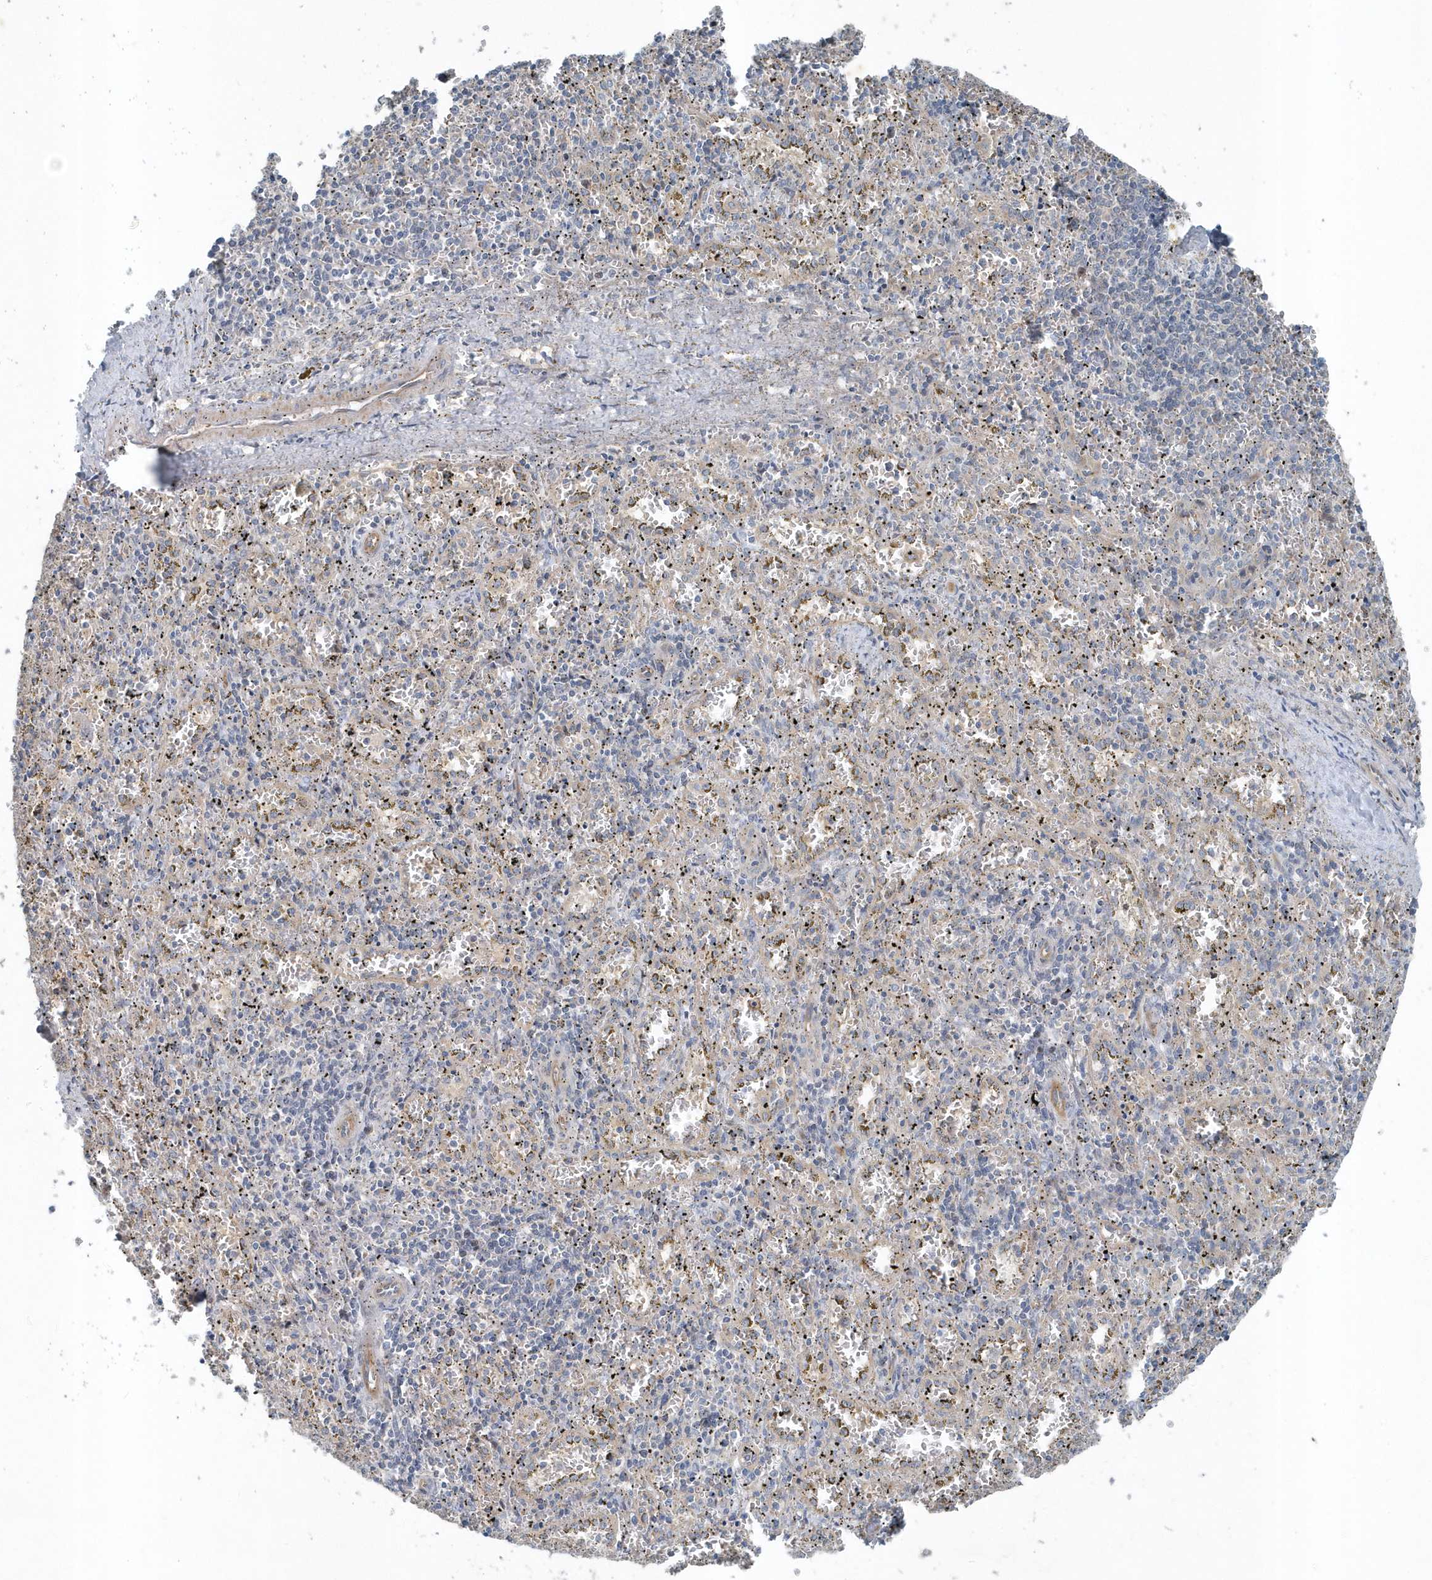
{"staining": {"intensity": "negative", "quantity": "none", "location": "none"}, "tissue": "spleen", "cell_type": "Cells in red pulp", "image_type": "normal", "snomed": [{"axis": "morphology", "description": "Normal tissue, NOS"}, {"axis": "topography", "description": "Spleen"}], "caption": "Immunohistochemical staining of benign human spleen displays no significant staining in cells in red pulp. Brightfield microscopy of IHC stained with DAB (3,3'-diaminobenzidine) (brown) and hematoxylin (blue), captured at high magnification.", "gene": "MCC", "patient": {"sex": "male", "age": 11}}